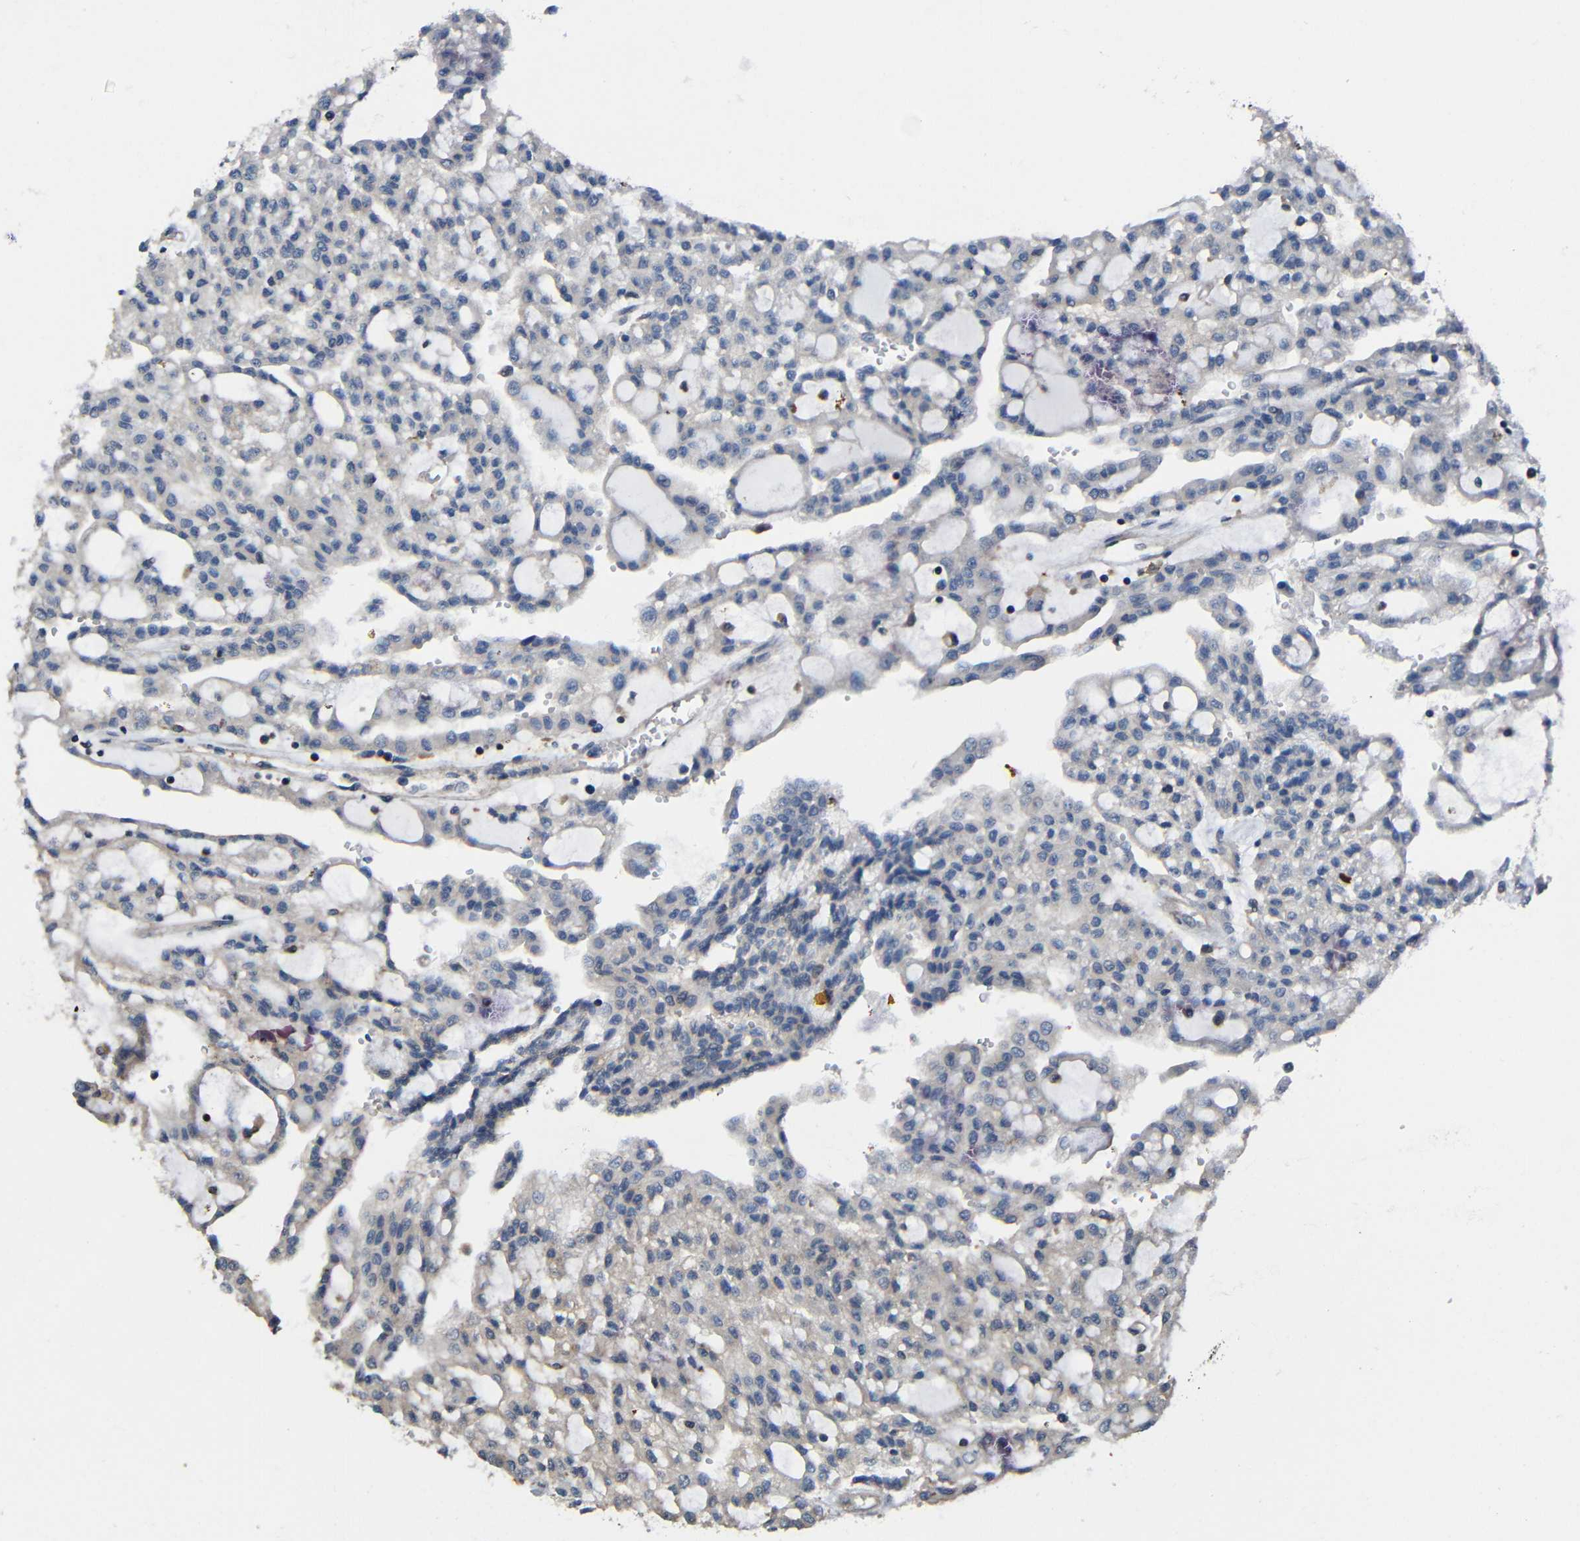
{"staining": {"intensity": "weak", "quantity": "<25%", "location": "cytoplasmic/membranous"}, "tissue": "renal cancer", "cell_type": "Tumor cells", "image_type": "cancer", "snomed": [{"axis": "morphology", "description": "Adenocarcinoma, NOS"}, {"axis": "topography", "description": "Kidney"}], "caption": "IHC micrograph of neoplastic tissue: renal adenocarcinoma stained with DAB (3,3'-diaminobenzidine) displays no significant protein expression in tumor cells.", "gene": "GDI1", "patient": {"sex": "male", "age": 63}}